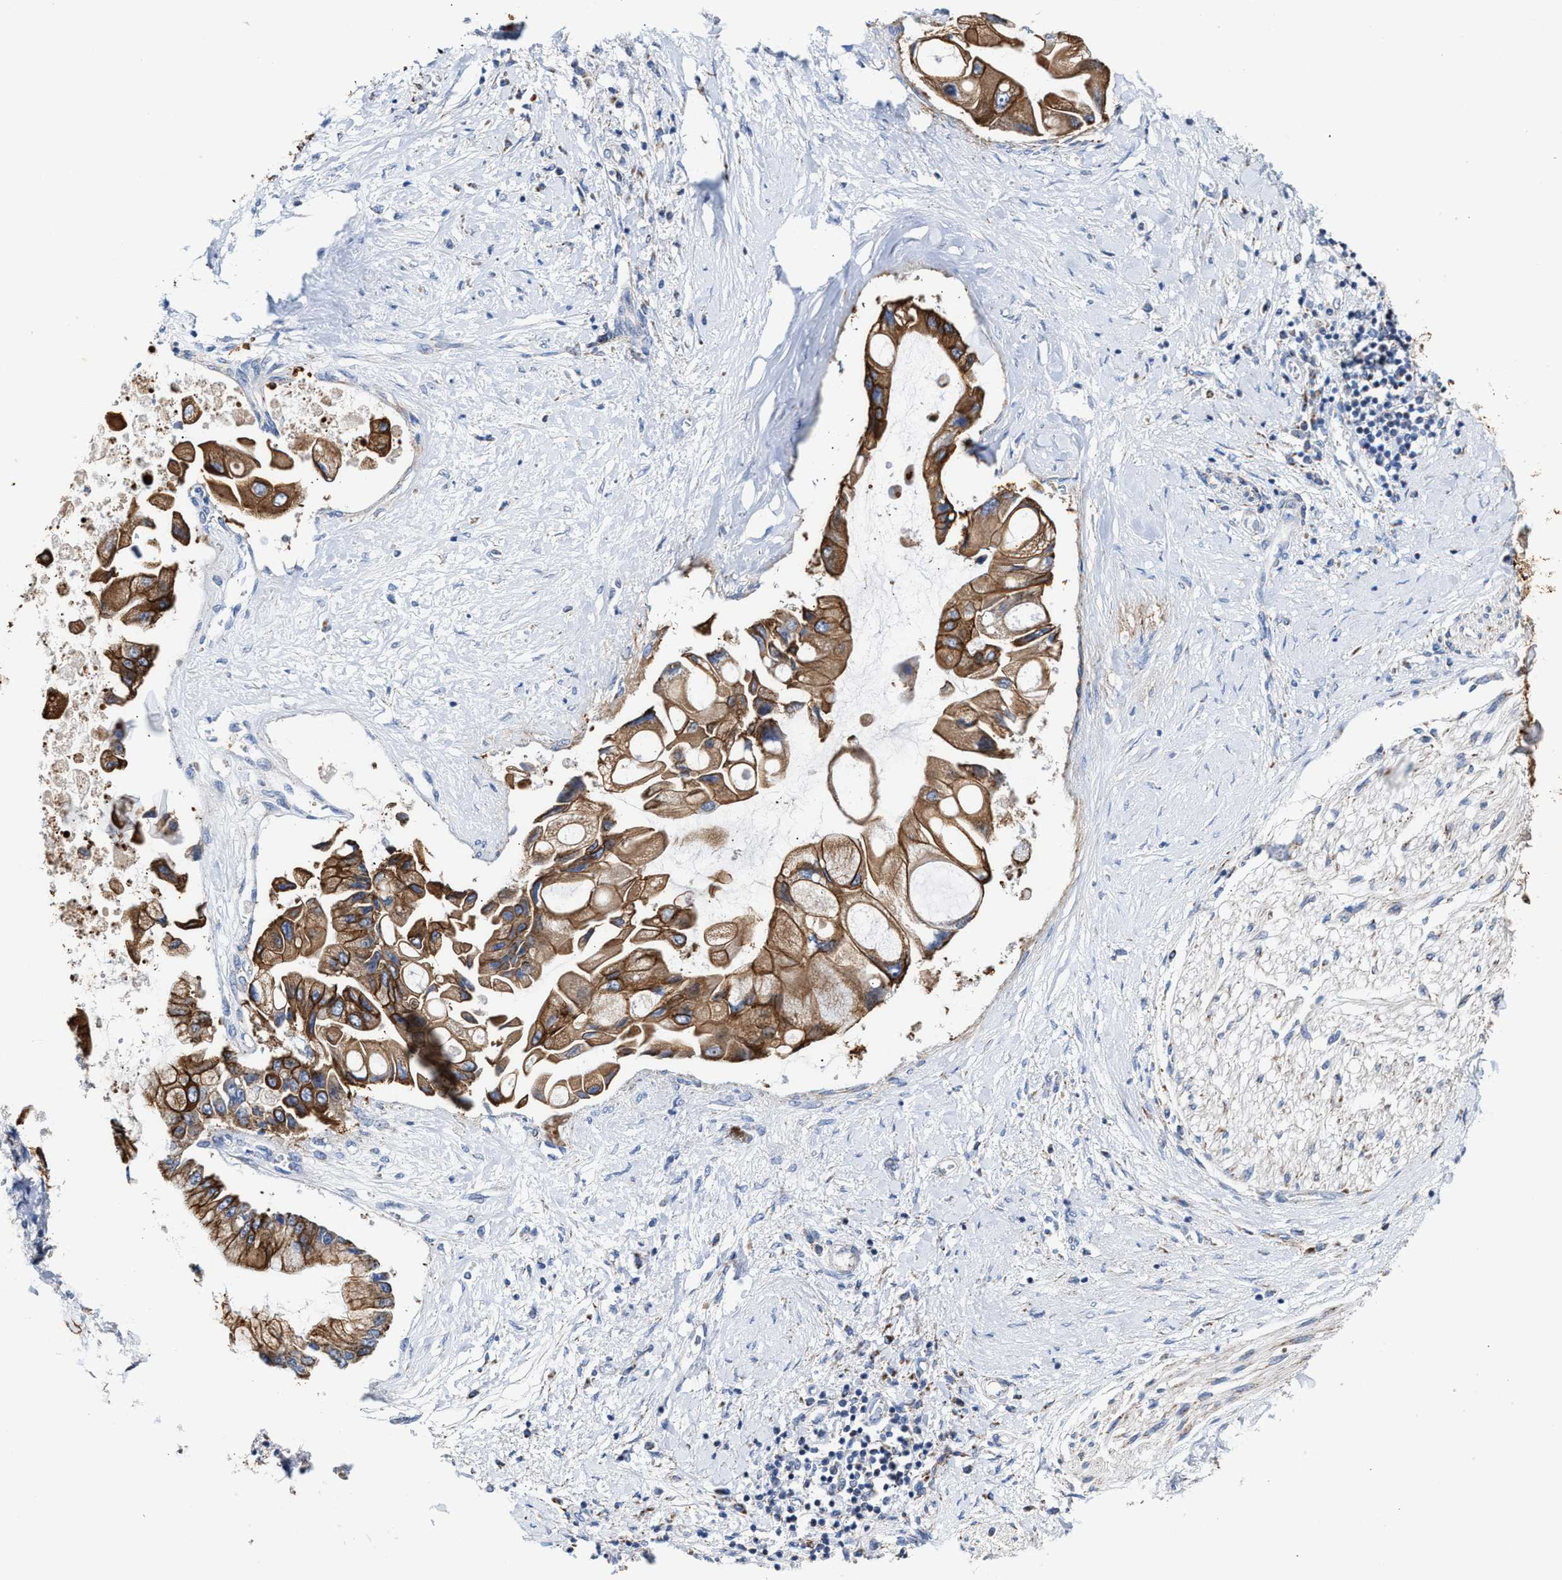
{"staining": {"intensity": "strong", "quantity": ">75%", "location": "cytoplasmic/membranous"}, "tissue": "liver cancer", "cell_type": "Tumor cells", "image_type": "cancer", "snomed": [{"axis": "morphology", "description": "Cholangiocarcinoma"}, {"axis": "topography", "description": "Liver"}], "caption": "Immunohistochemistry of human liver cancer shows high levels of strong cytoplasmic/membranous expression in about >75% of tumor cells. (DAB IHC with brightfield microscopy, high magnification).", "gene": "JAG1", "patient": {"sex": "male", "age": 50}}